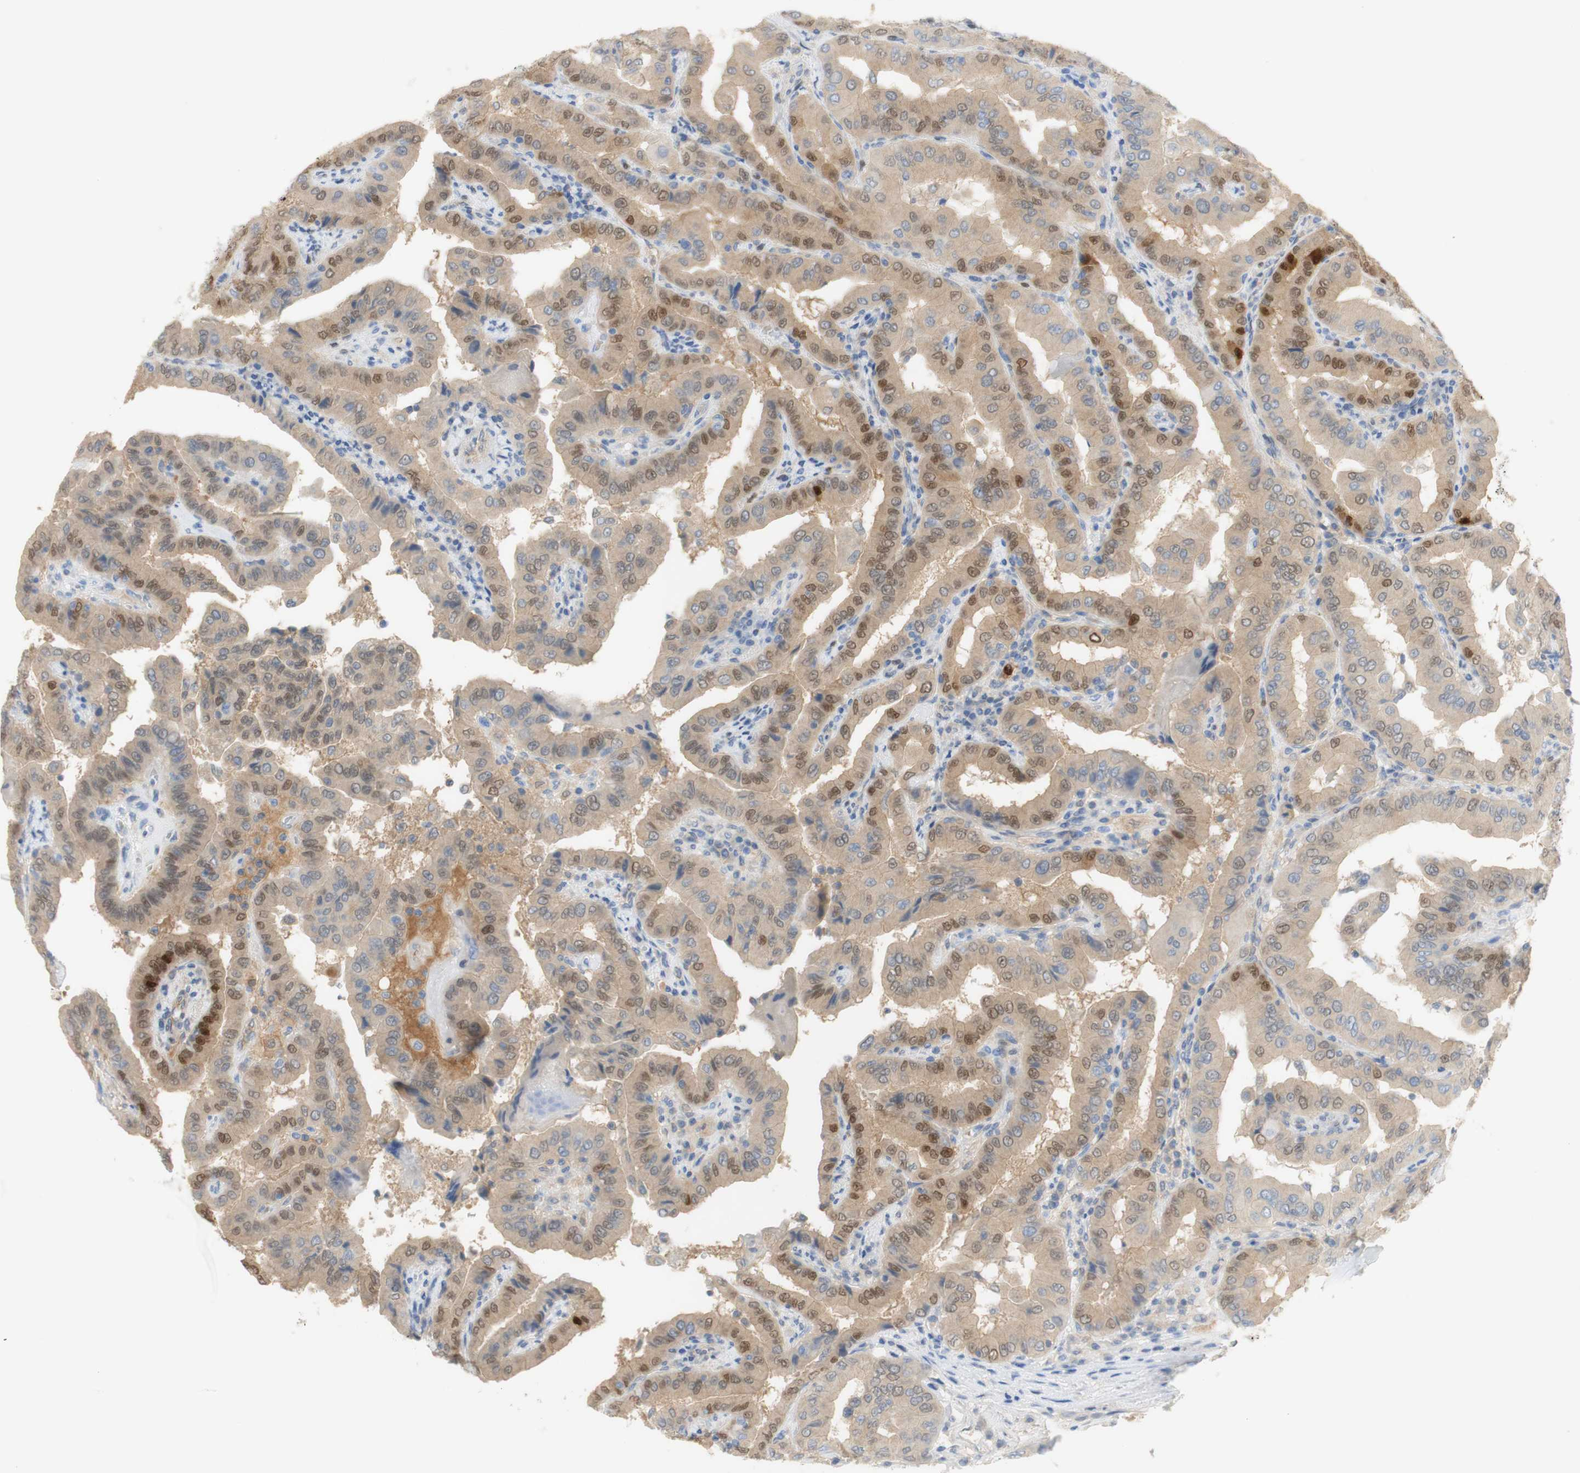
{"staining": {"intensity": "moderate", "quantity": "<25%", "location": "cytoplasmic/membranous,nuclear"}, "tissue": "thyroid cancer", "cell_type": "Tumor cells", "image_type": "cancer", "snomed": [{"axis": "morphology", "description": "Papillary adenocarcinoma, NOS"}, {"axis": "topography", "description": "Thyroid gland"}], "caption": "Moderate cytoplasmic/membranous and nuclear positivity for a protein is seen in about <25% of tumor cells of thyroid papillary adenocarcinoma using immunohistochemistry.", "gene": "SELENBP1", "patient": {"sex": "male", "age": 33}}